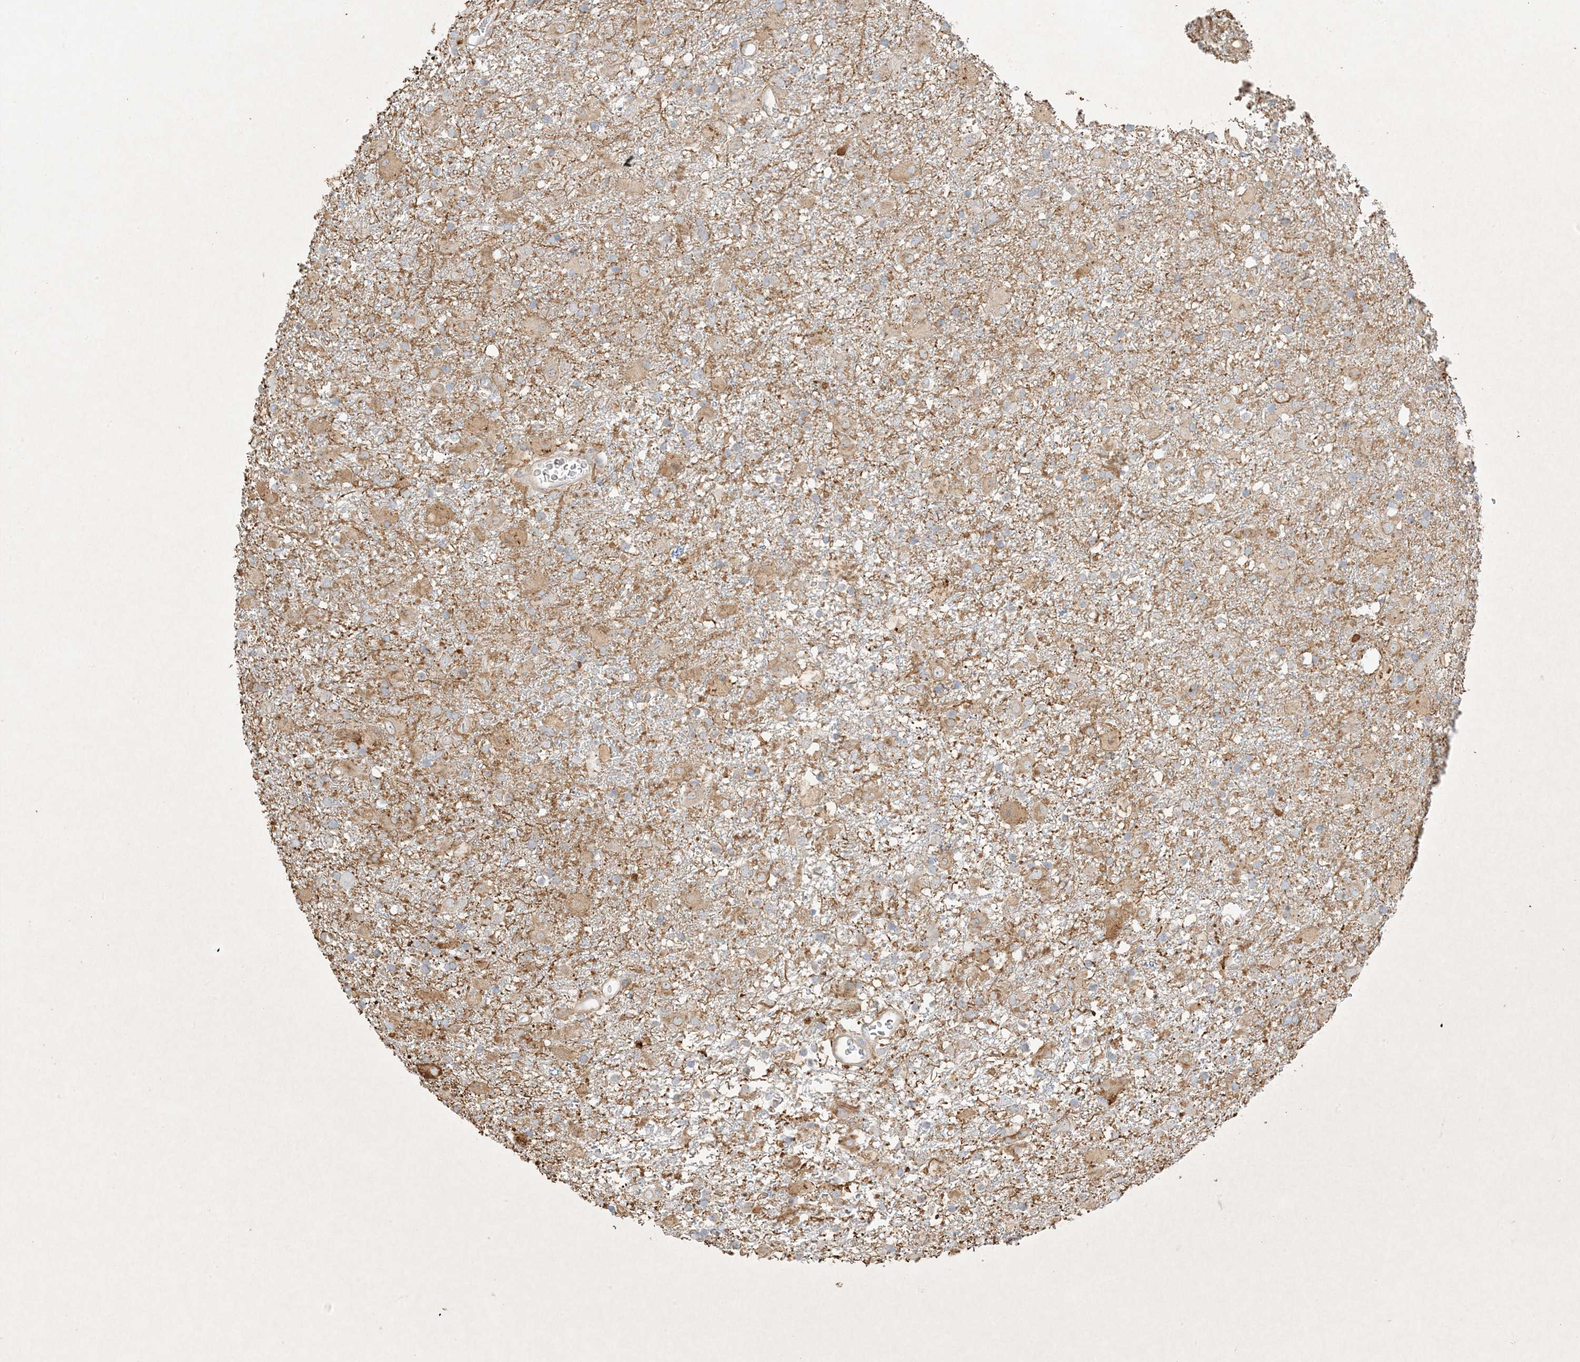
{"staining": {"intensity": "negative", "quantity": "none", "location": "none"}, "tissue": "glioma", "cell_type": "Tumor cells", "image_type": "cancer", "snomed": [{"axis": "morphology", "description": "Glioma, malignant, Low grade"}, {"axis": "topography", "description": "Brain"}], "caption": "The photomicrograph exhibits no significant staining in tumor cells of glioma. (Brightfield microscopy of DAB (3,3'-diaminobenzidine) immunohistochemistry (IHC) at high magnification).", "gene": "ETAA1", "patient": {"sex": "male", "age": 65}}